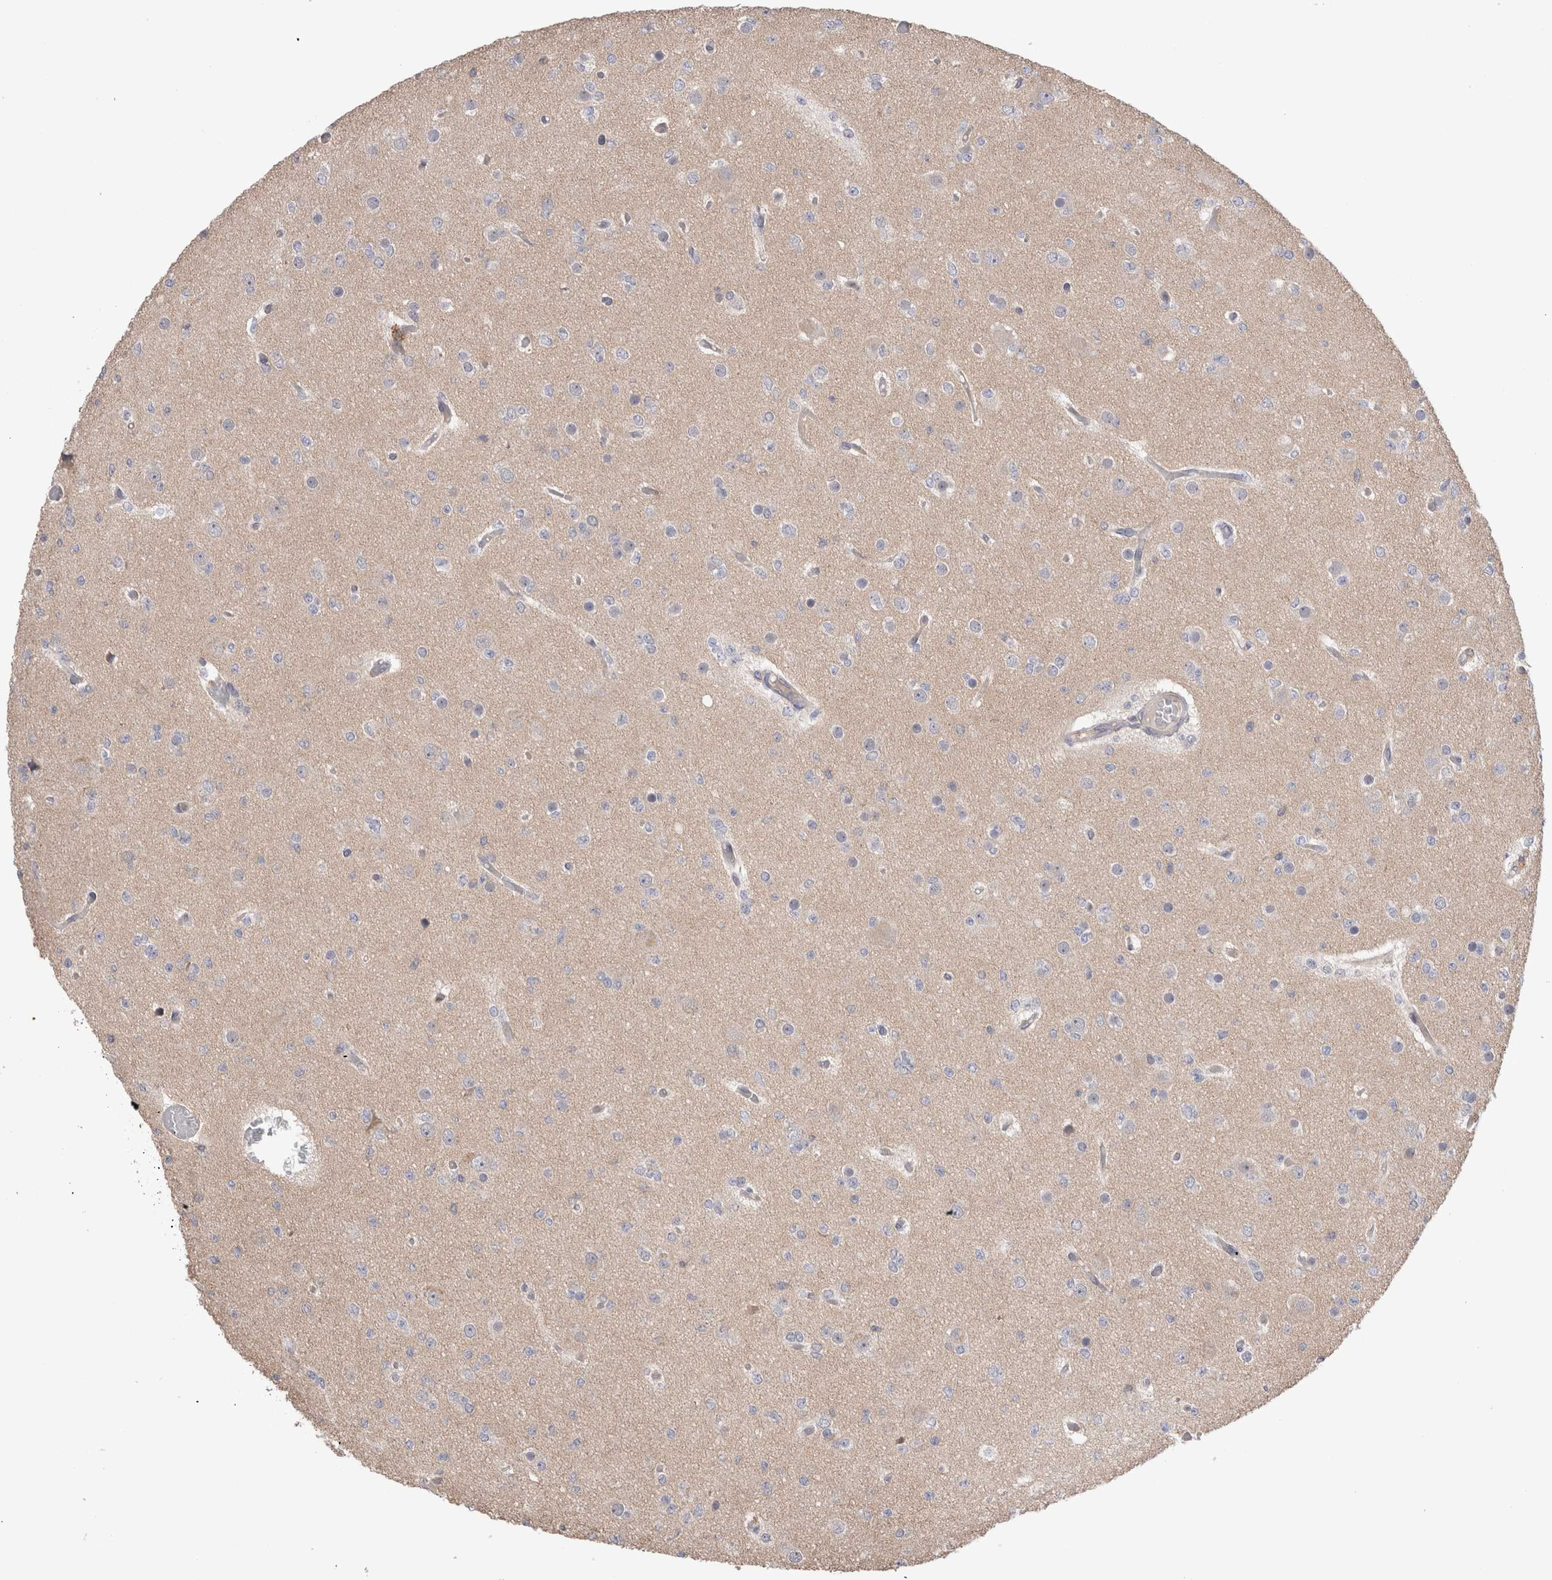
{"staining": {"intensity": "negative", "quantity": "none", "location": "none"}, "tissue": "glioma", "cell_type": "Tumor cells", "image_type": "cancer", "snomed": [{"axis": "morphology", "description": "Glioma, malignant, Low grade"}, {"axis": "topography", "description": "Brain"}], "caption": "This is an immunohistochemistry (IHC) photomicrograph of low-grade glioma (malignant). There is no positivity in tumor cells.", "gene": "OTOR", "patient": {"sex": "female", "age": 22}}